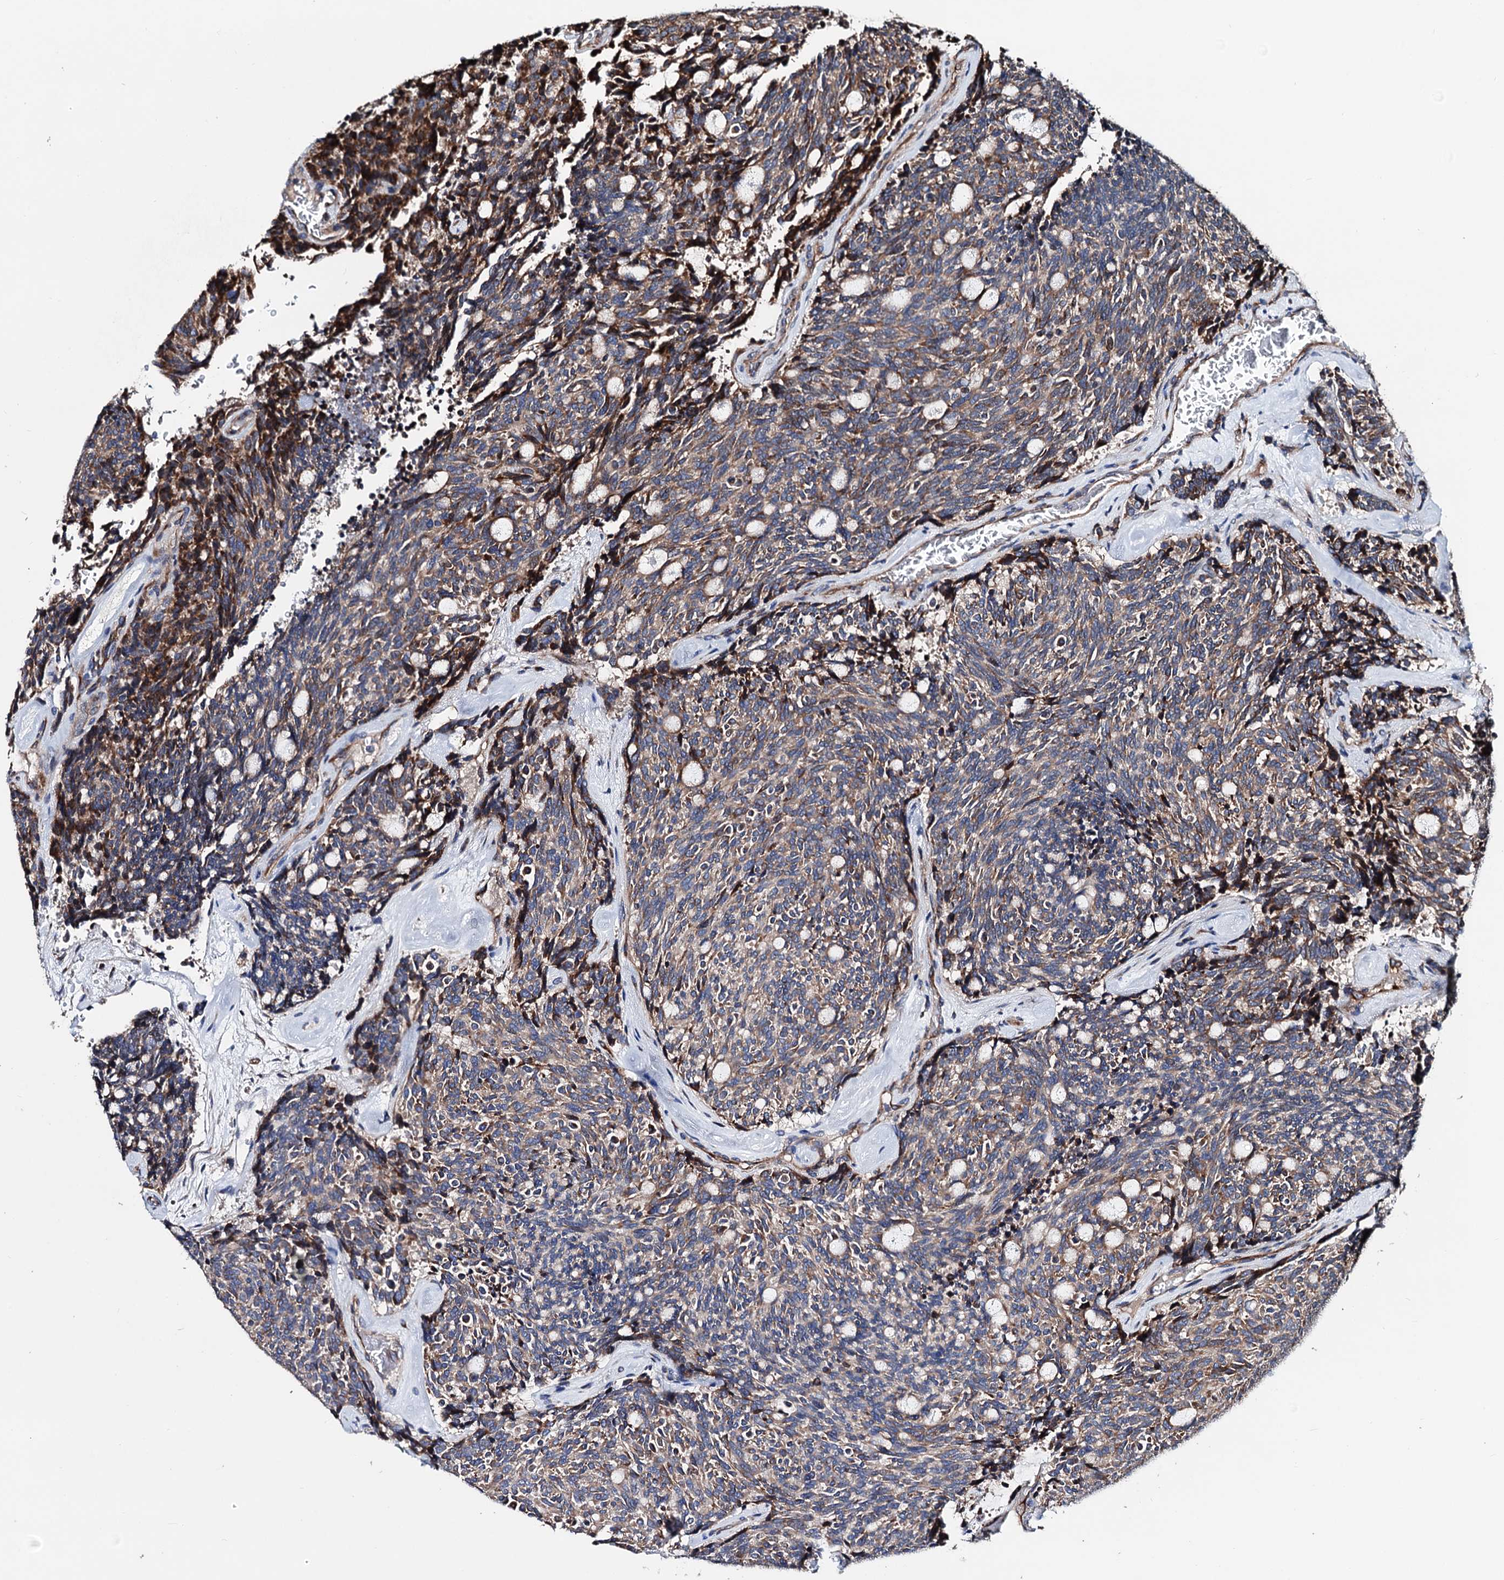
{"staining": {"intensity": "moderate", "quantity": "25%-75%", "location": "cytoplasmic/membranous"}, "tissue": "carcinoid", "cell_type": "Tumor cells", "image_type": "cancer", "snomed": [{"axis": "morphology", "description": "Carcinoid, malignant, NOS"}, {"axis": "topography", "description": "Pancreas"}], "caption": "DAB (3,3'-diaminobenzidine) immunohistochemical staining of human carcinoid demonstrates moderate cytoplasmic/membranous protein staining in approximately 25%-75% of tumor cells. Ihc stains the protein in brown and the nuclei are stained blue.", "gene": "AKAP11", "patient": {"sex": "female", "age": 54}}